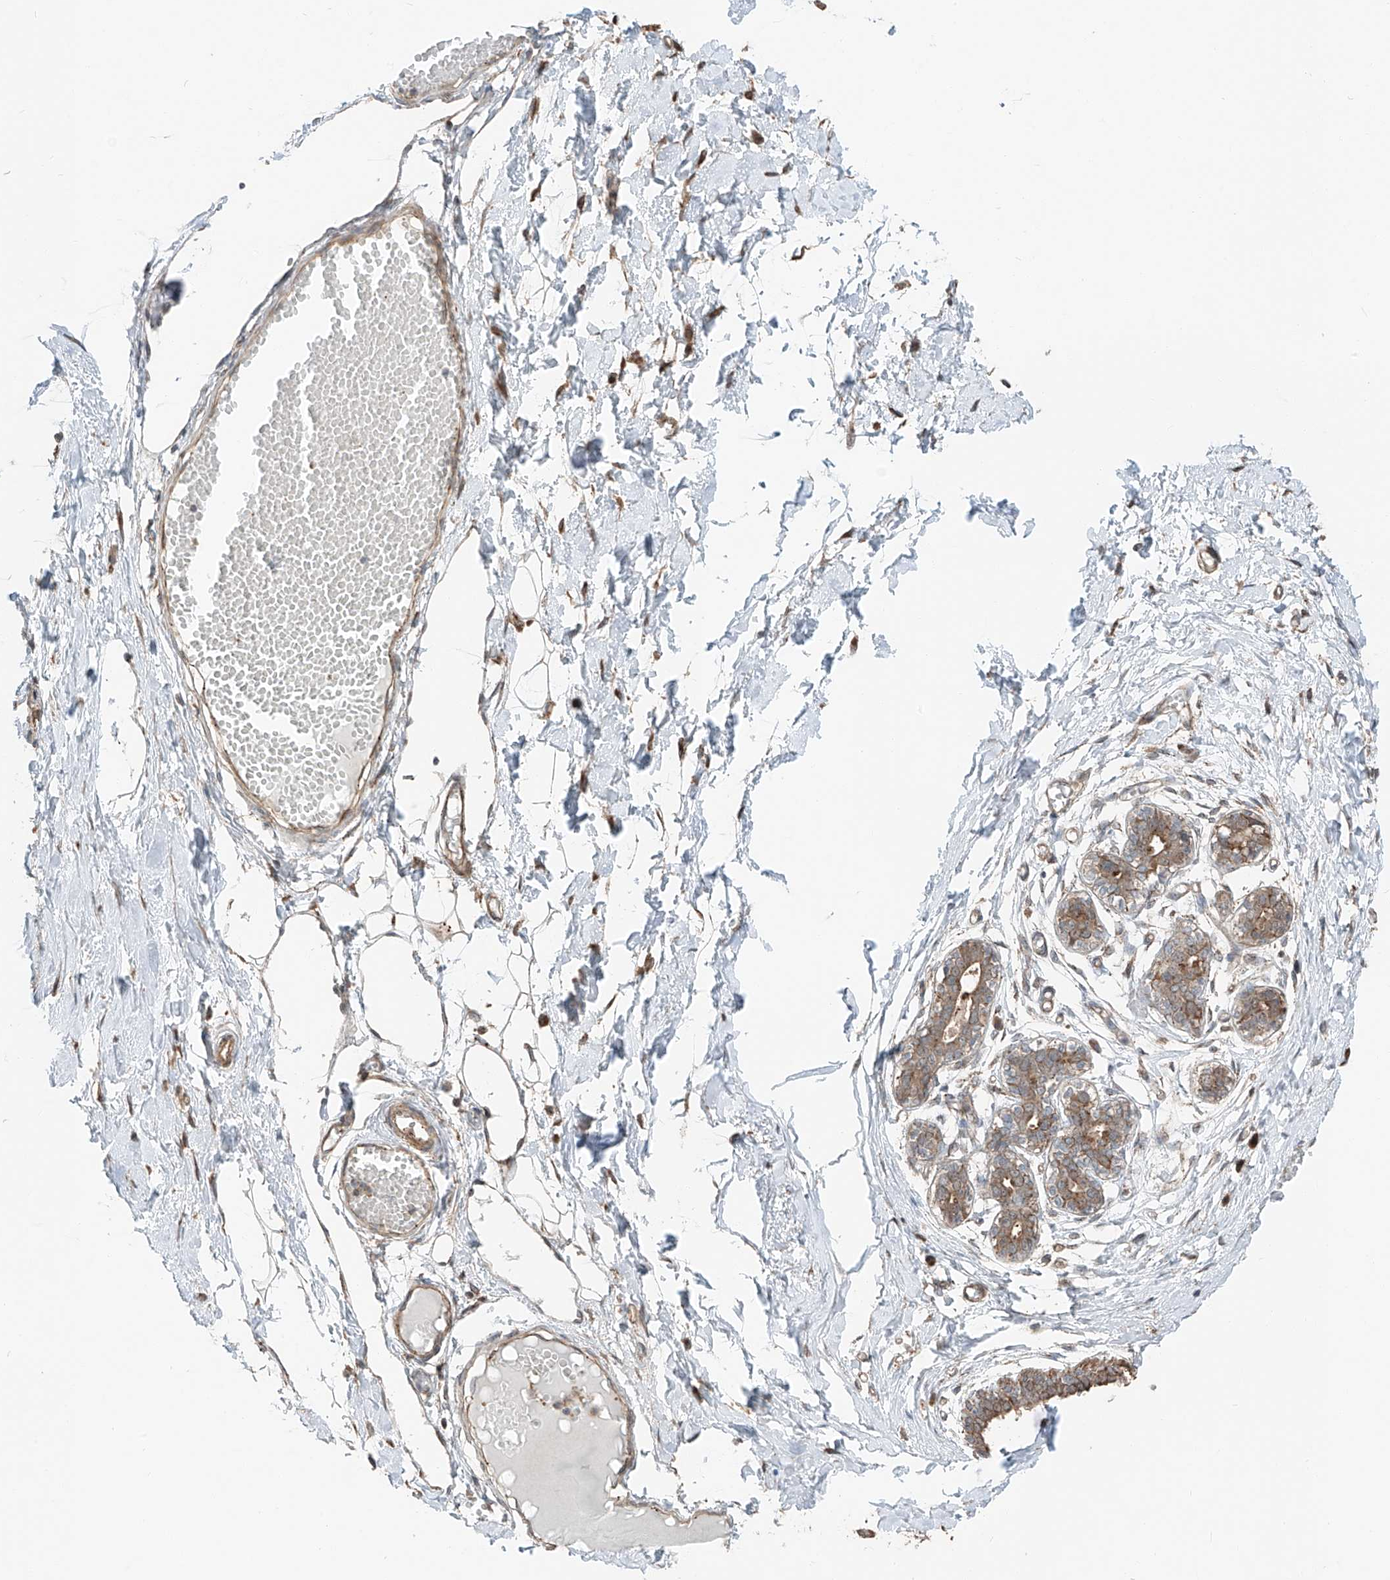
{"staining": {"intensity": "moderate", "quantity": ">75%", "location": "cytoplasmic/membranous"}, "tissue": "breast", "cell_type": "Adipocytes", "image_type": "normal", "snomed": [{"axis": "morphology", "description": "Normal tissue, NOS"}, {"axis": "topography", "description": "Breast"}], "caption": "Immunohistochemistry (DAB) staining of unremarkable human breast reveals moderate cytoplasmic/membranous protein staining in about >75% of adipocytes. (Stains: DAB (3,3'-diaminobenzidine) in brown, nuclei in blue, Microscopy: brightfield microscopy at high magnification).", "gene": "CEP162", "patient": {"sex": "female", "age": 27}}